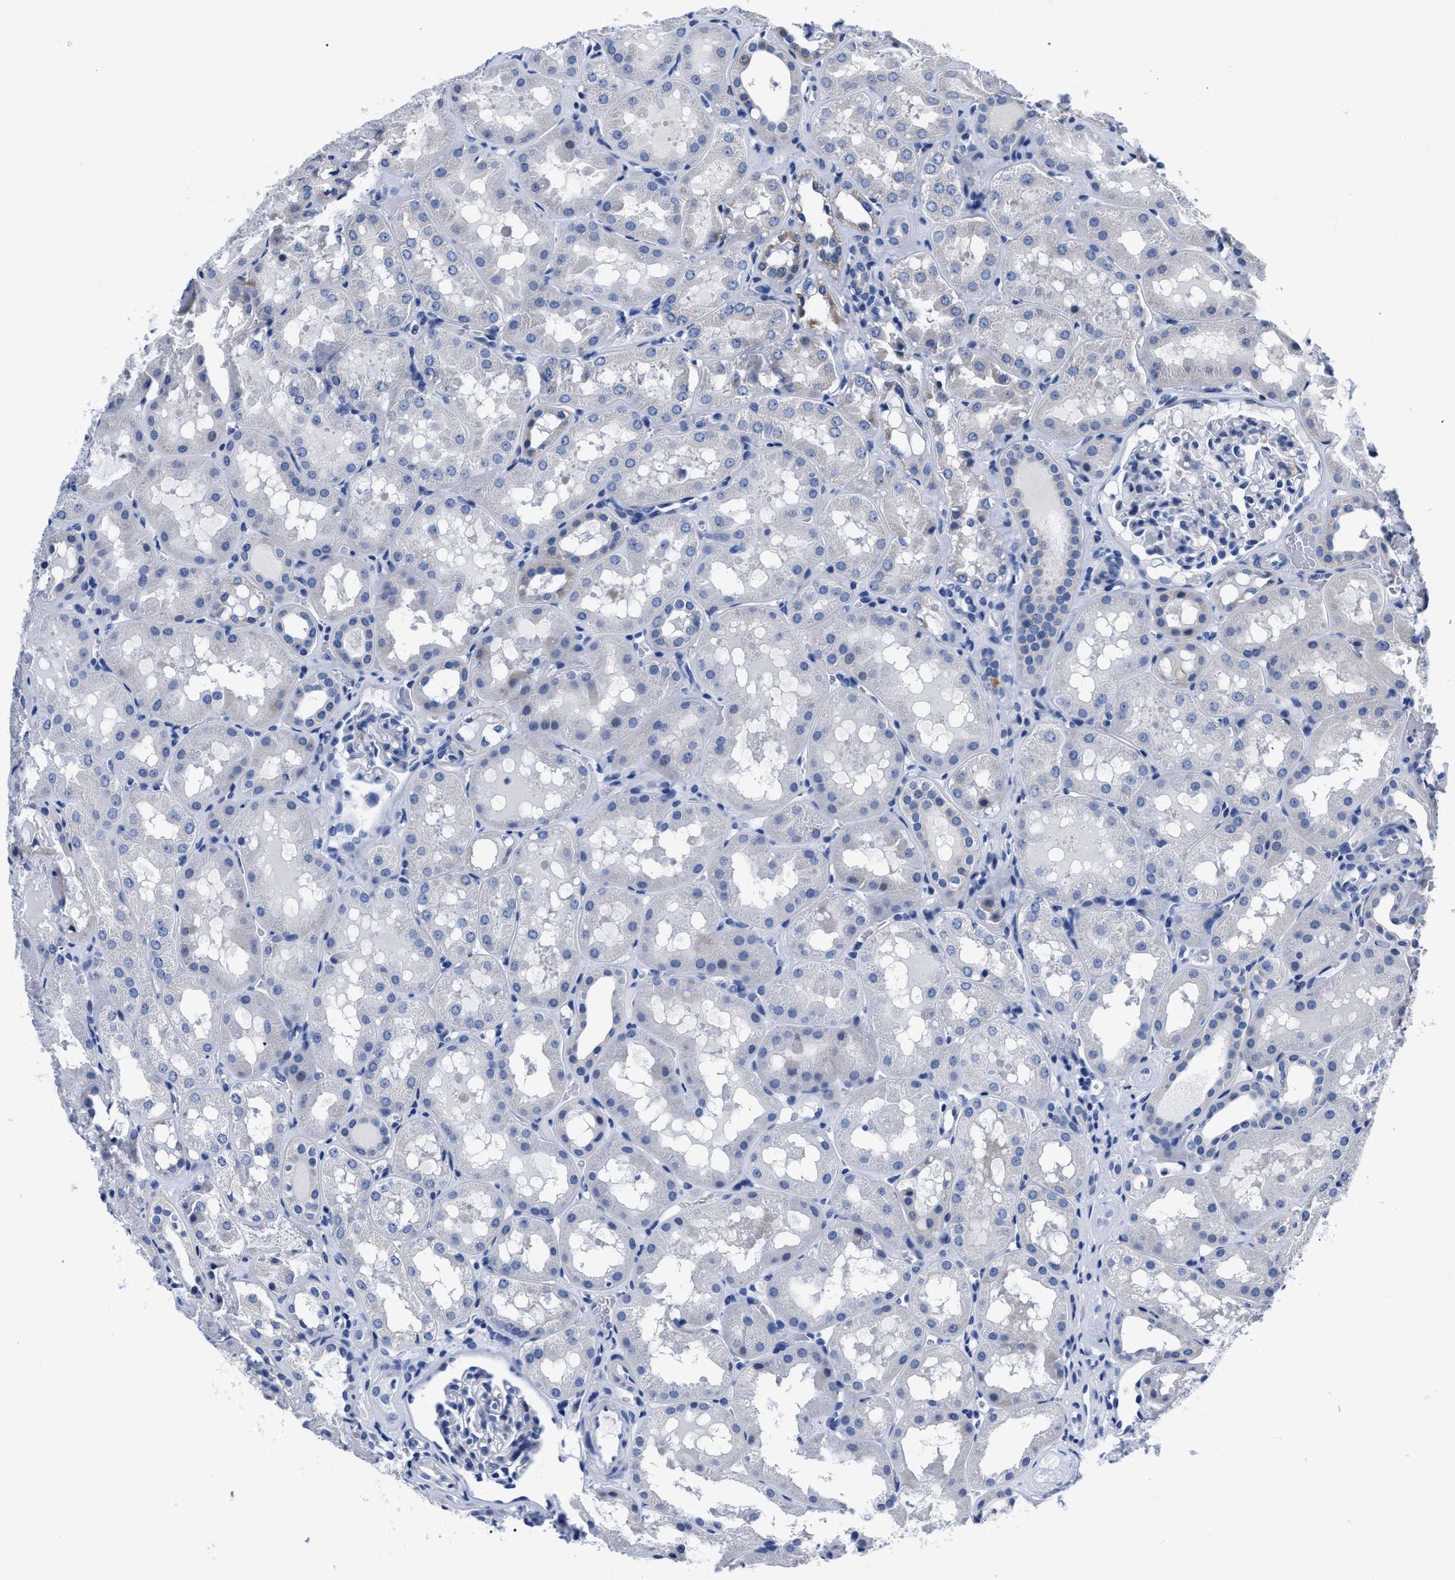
{"staining": {"intensity": "negative", "quantity": "none", "location": "none"}, "tissue": "kidney", "cell_type": "Cells in glomeruli", "image_type": "normal", "snomed": [{"axis": "morphology", "description": "Normal tissue, NOS"}, {"axis": "topography", "description": "Kidney"}, {"axis": "topography", "description": "Urinary bladder"}], "caption": "DAB immunohistochemical staining of unremarkable human kidney reveals no significant positivity in cells in glomeruli.", "gene": "MOV10L1", "patient": {"sex": "male", "age": 16}}